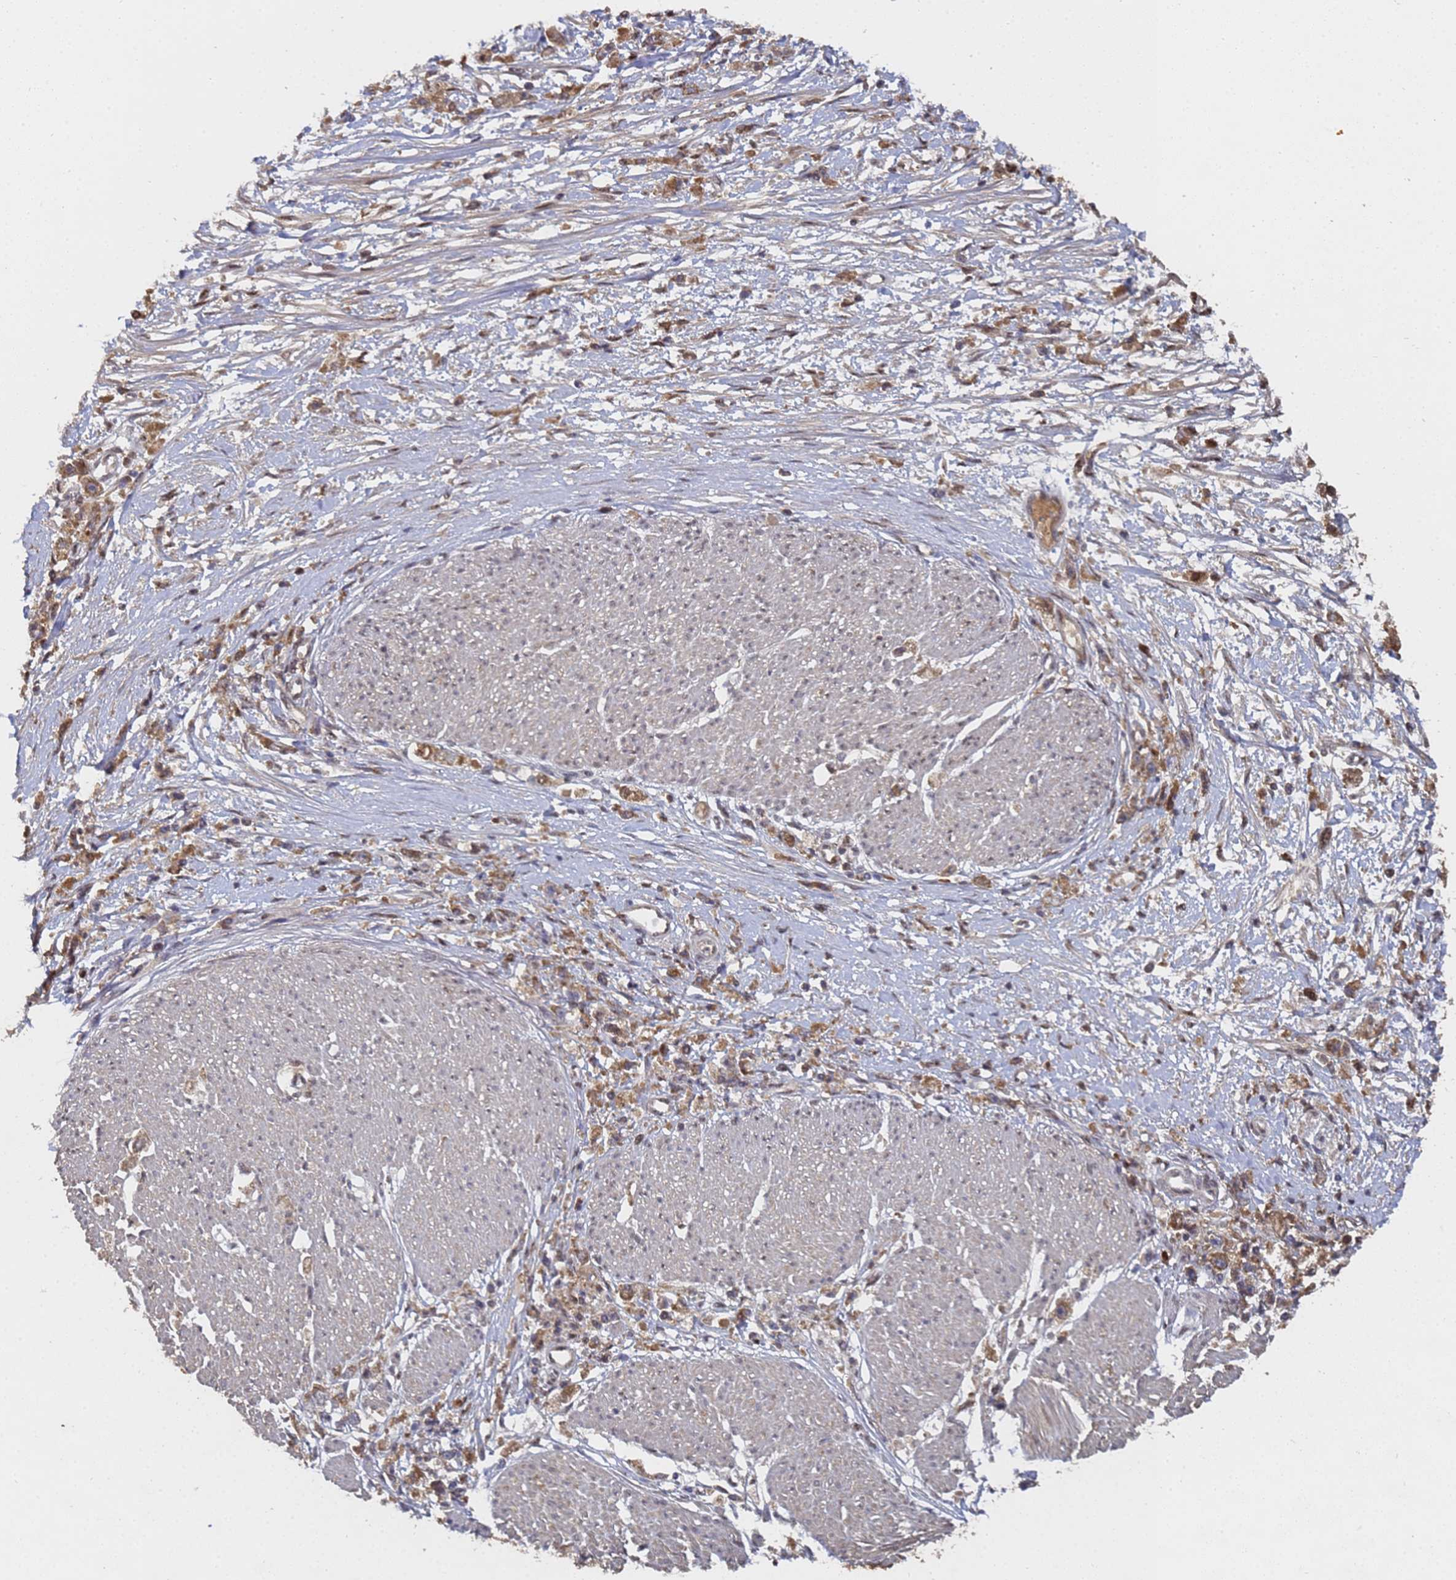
{"staining": {"intensity": "moderate", "quantity": ">75%", "location": "cytoplasmic/membranous"}, "tissue": "stomach cancer", "cell_type": "Tumor cells", "image_type": "cancer", "snomed": [{"axis": "morphology", "description": "Adenocarcinoma, NOS"}, {"axis": "topography", "description": "Stomach"}], "caption": "Stomach cancer (adenocarcinoma) stained for a protein (brown) demonstrates moderate cytoplasmic/membranous positive staining in approximately >75% of tumor cells.", "gene": "SECISBP2", "patient": {"sex": "female", "age": 59}}